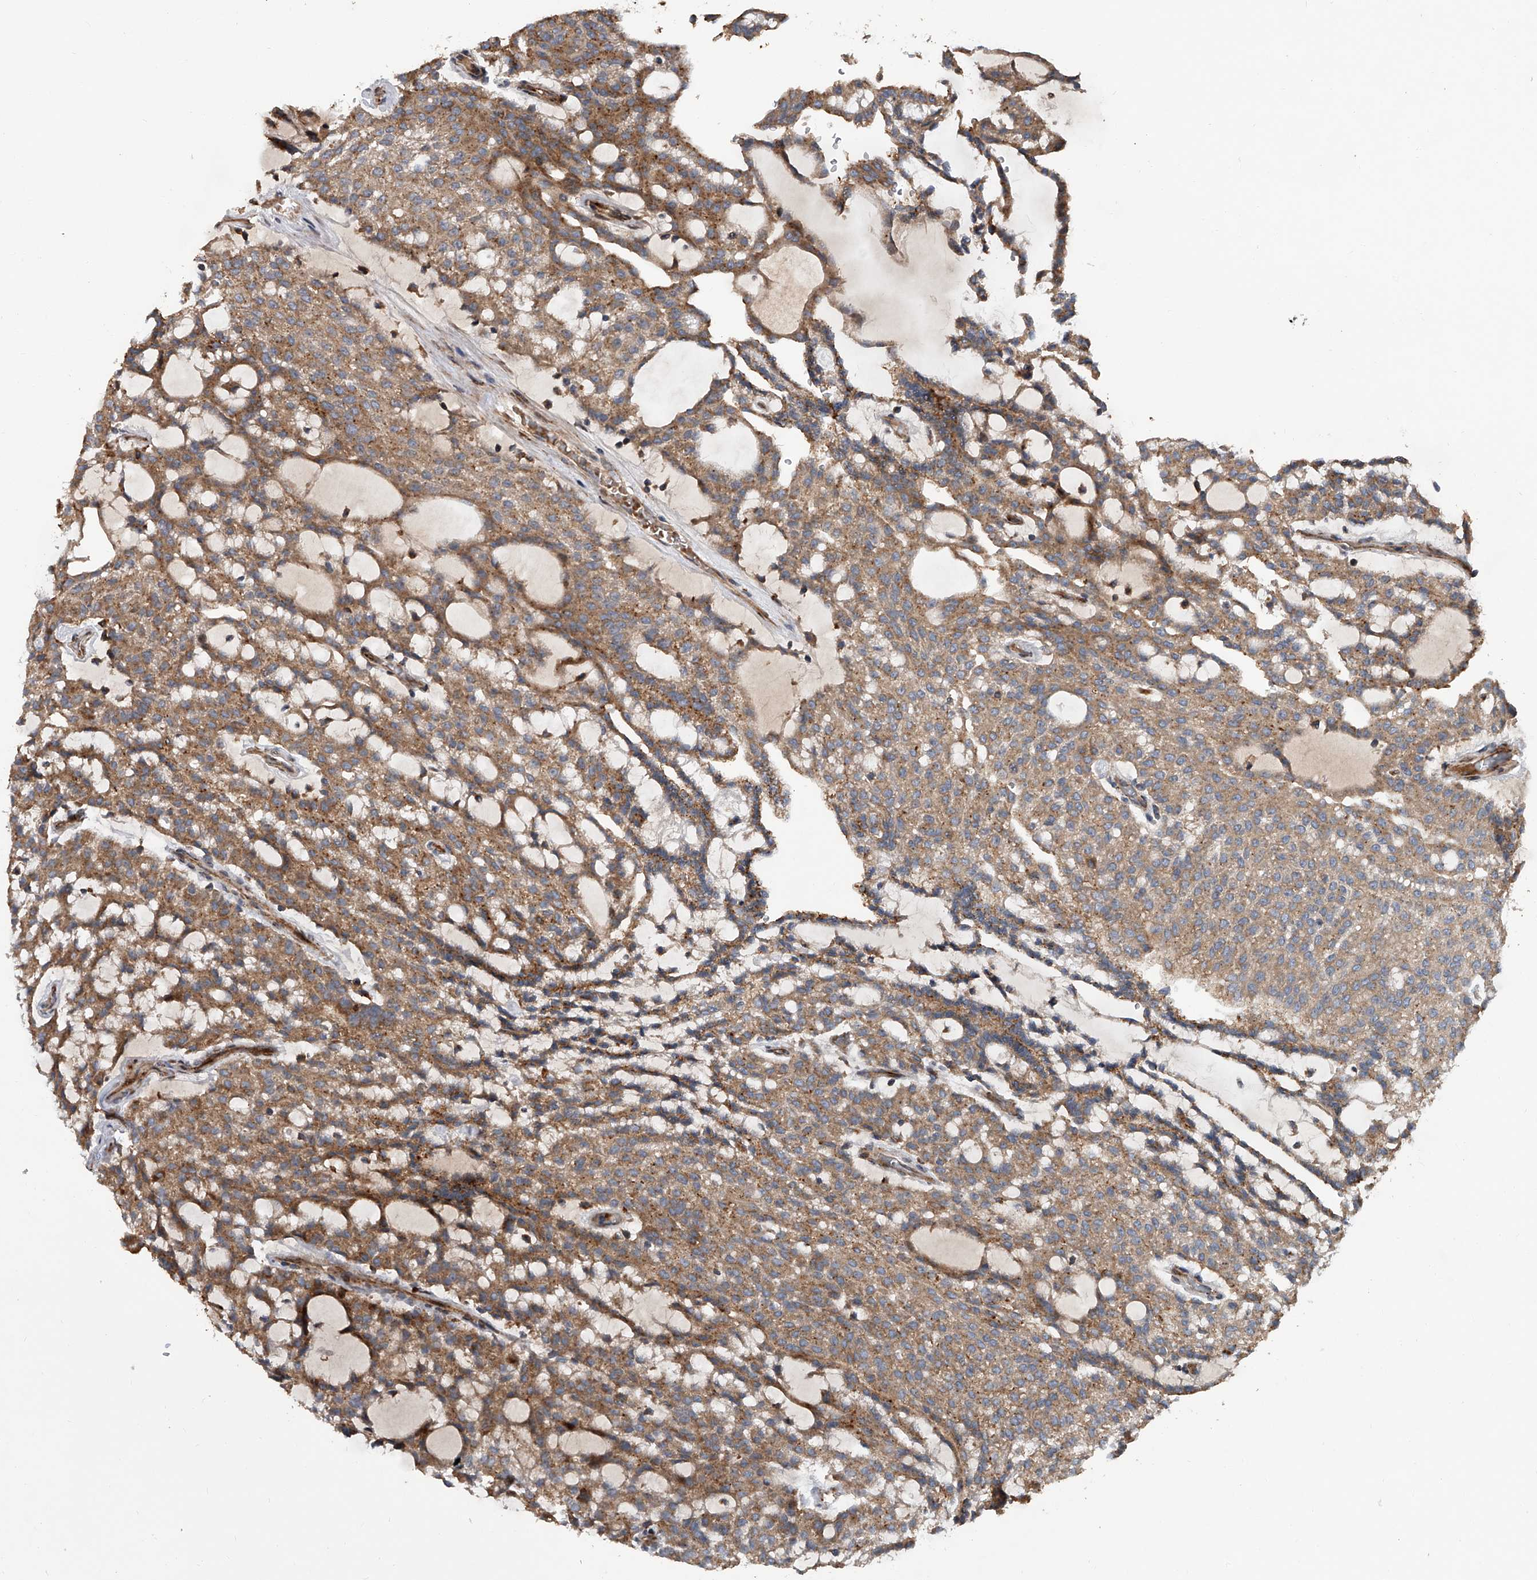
{"staining": {"intensity": "moderate", "quantity": ">75%", "location": "cytoplasmic/membranous"}, "tissue": "renal cancer", "cell_type": "Tumor cells", "image_type": "cancer", "snomed": [{"axis": "morphology", "description": "Adenocarcinoma, NOS"}, {"axis": "topography", "description": "Kidney"}], "caption": "The immunohistochemical stain shows moderate cytoplasmic/membranous expression in tumor cells of adenocarcinoma (renal) tissue. The protein of interest is stained brown, and the nuclei are stained in blue (DAB (3,3'-diaminobenzidine) IHC with brightfield microscopy, high magnification).", "gene": "USP47", "patient": {"sex": "male", "age": 63}}